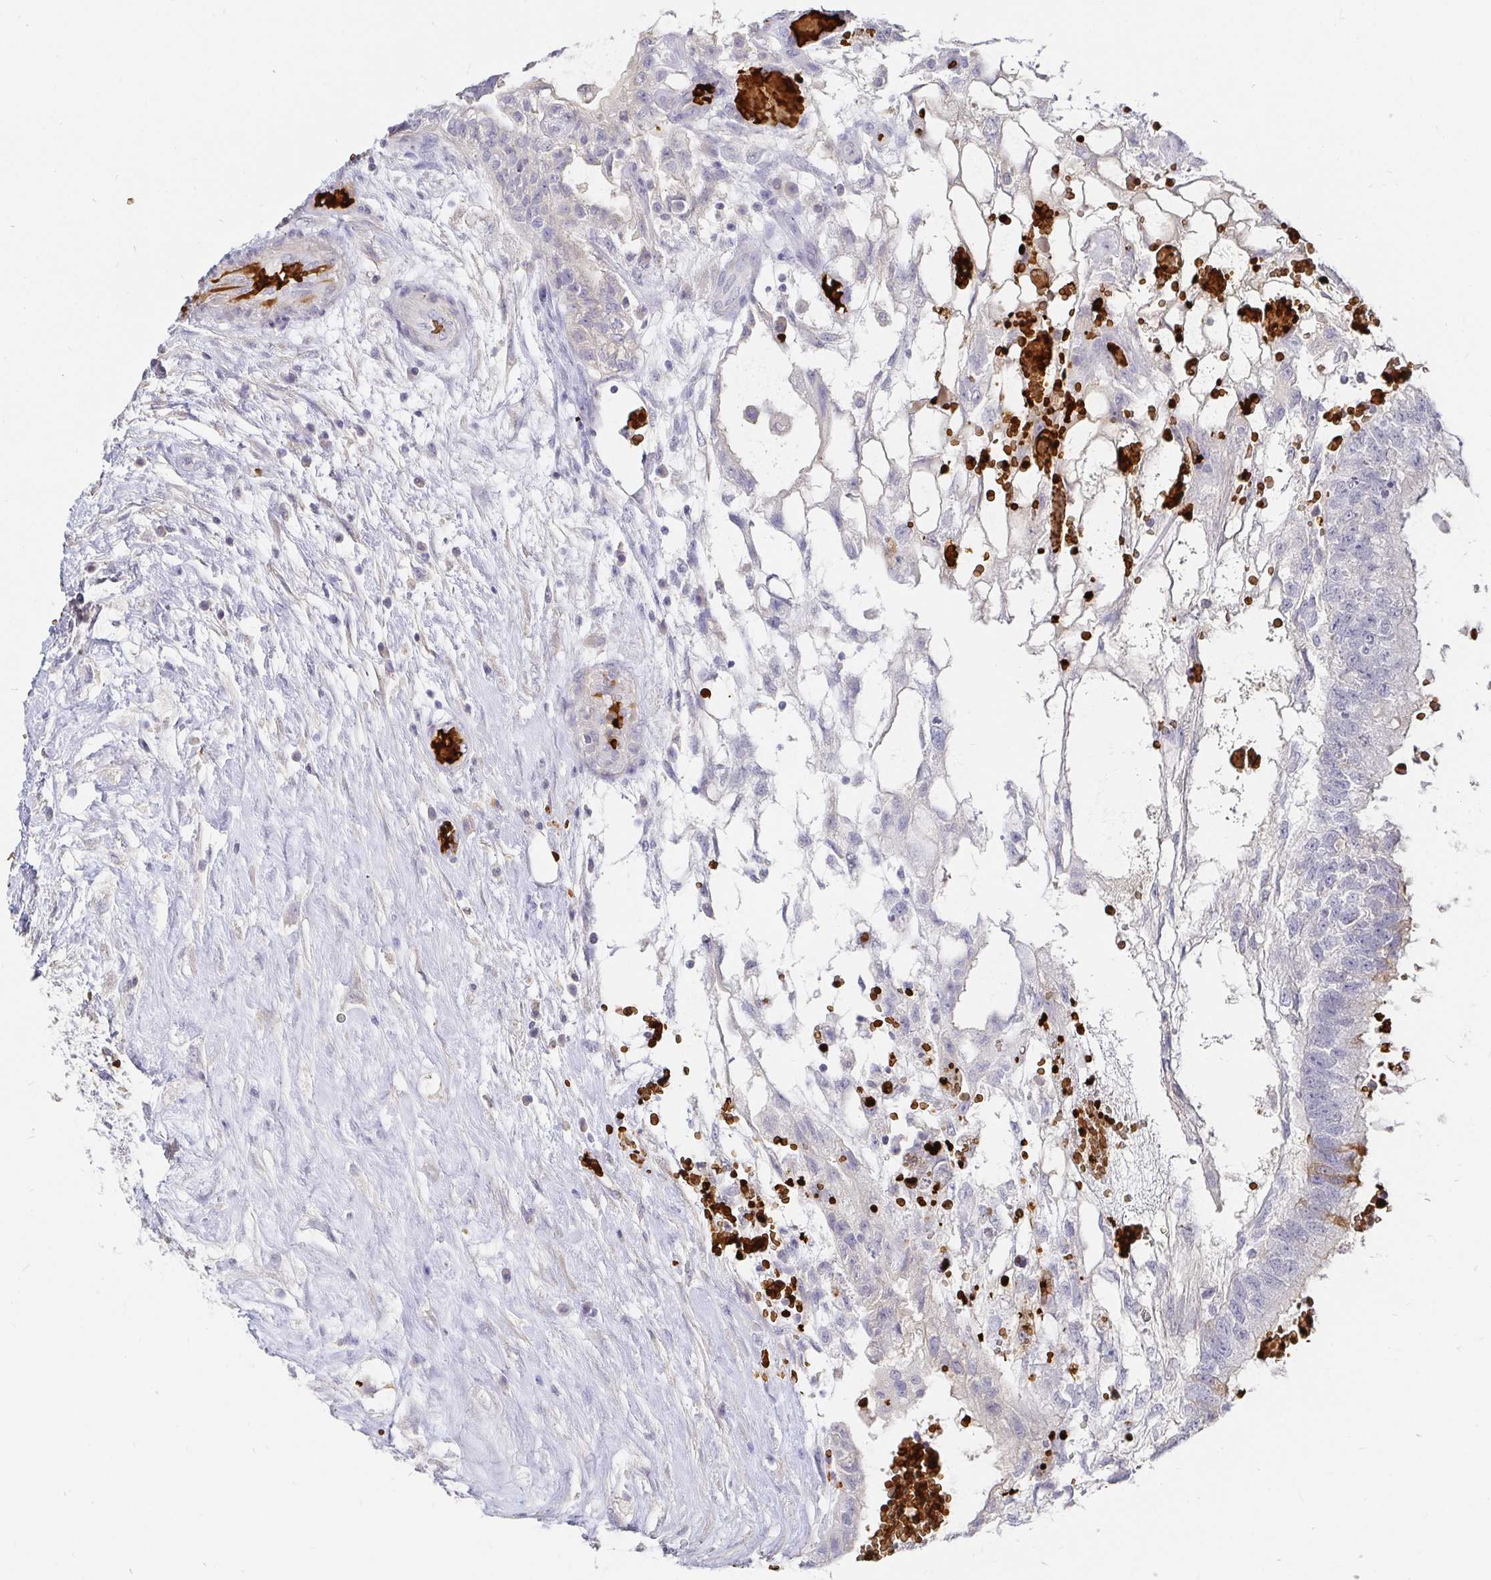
{"staining": {"intensity": "negative", "quantity": "none", "location": "none"}, "tissue": "testis cancer", "cell_type": "Tumor cells", "image_type": "cancer", "snomed": [{"axis": "morphology", "description": "Normal tissue, NOS"}, {"axis": "morphology", "description": "Carcinoma, Embryonal, NOS"}, {"axis": "topography", "description": "Testis"}], "caption": "Image shows no significant protein positivity in tumor cells of testis cancer (embryonal carcinoma). The staining was performed using DAB (3,3'-diaminobenzidine) to visualize the protein expression in brown, while the nuclei were stained in blue with hematoxylin (Magnification: 20x).", "gene": "FGF21", "patient": {"sex": "male", "age": 32}}